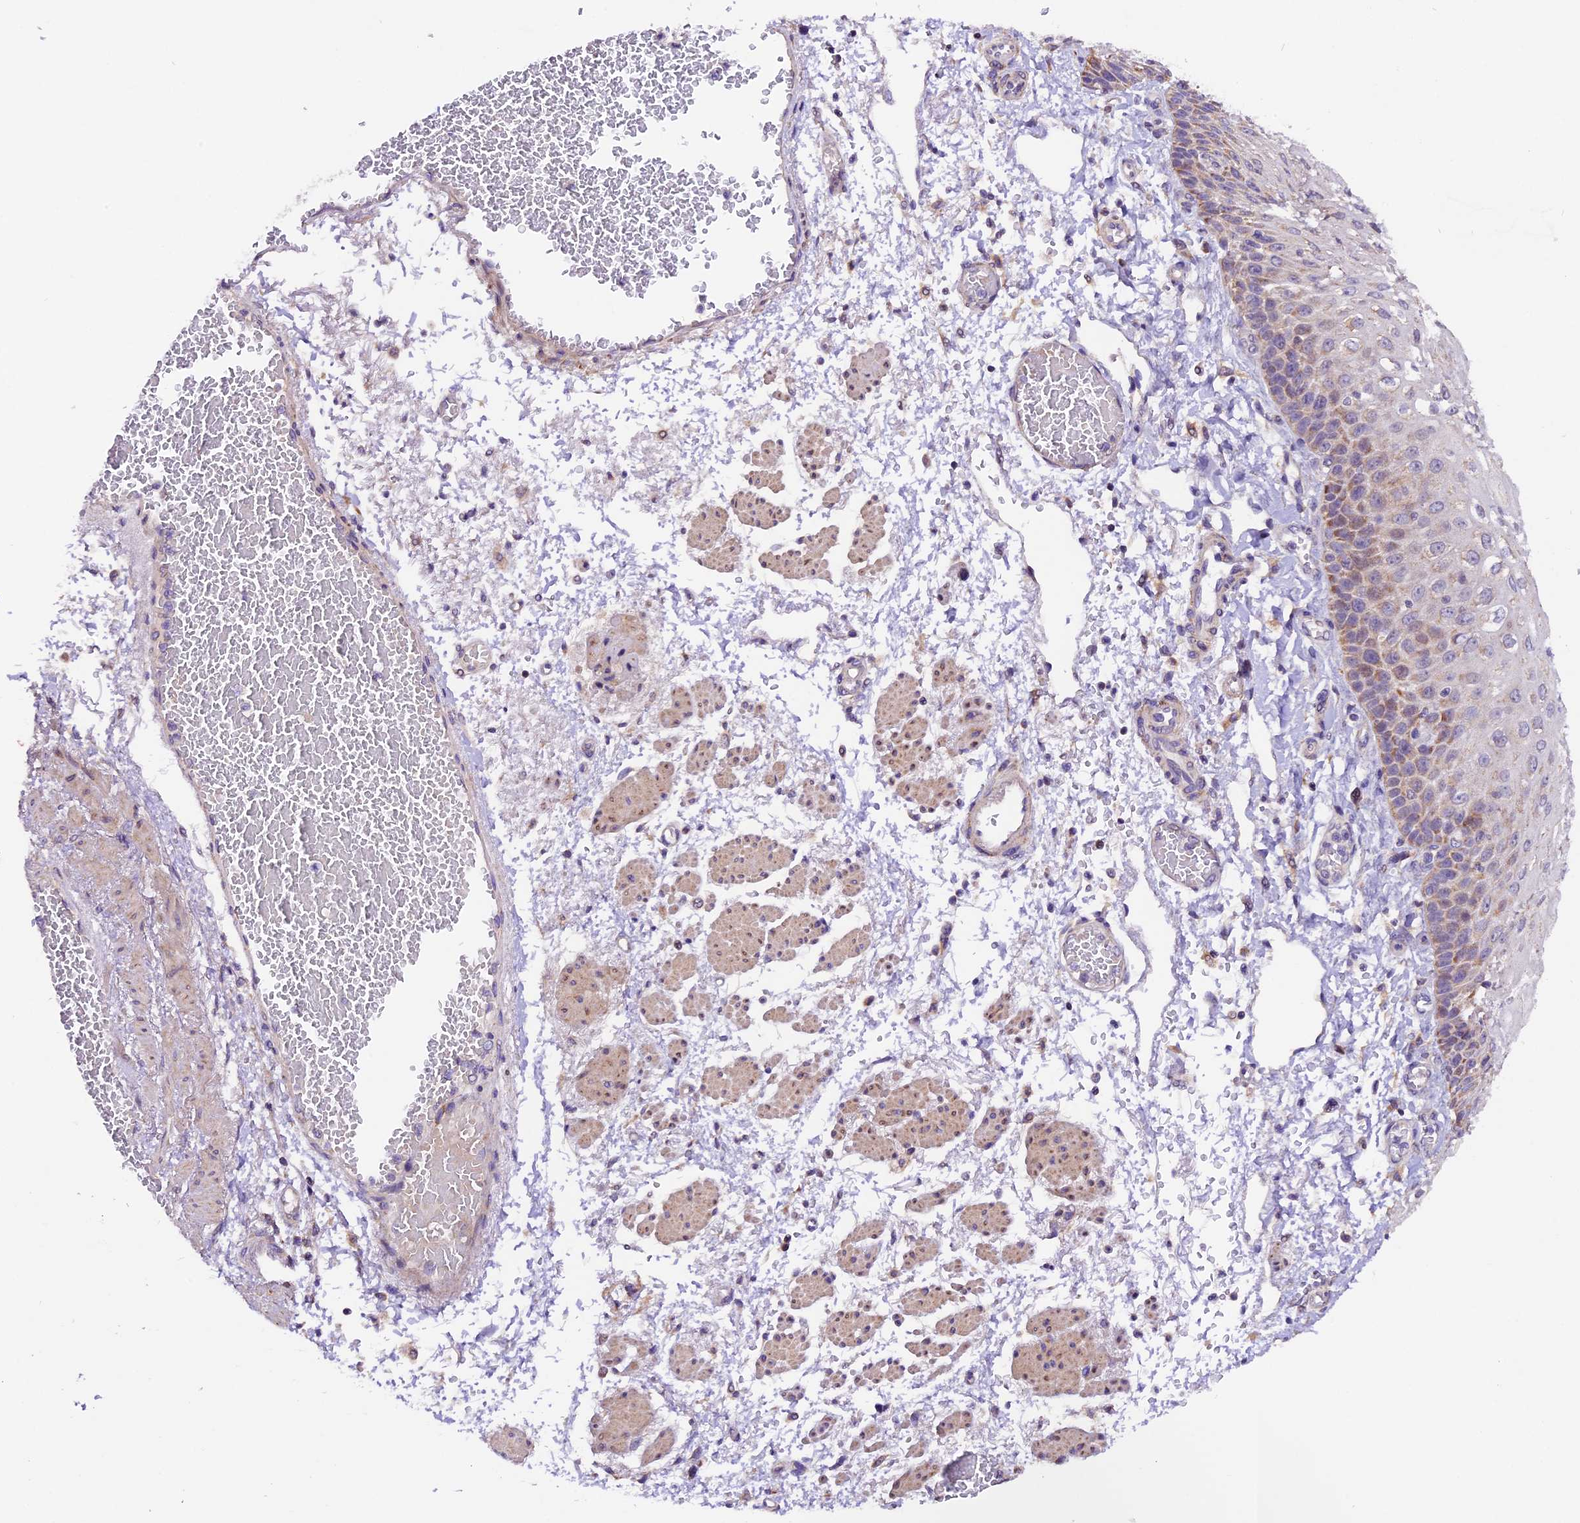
{"staining": {"intensity": "moderate", "quantity": "25%-75%", "location": "cytoplasmic/membranous"}, "tissue": "esophagus", "cell_type": "Squamous epithelial cells", "image_type": "normal", "snomed": [{"axis": "morphology", "description": "Normal tissue, NOS"}, {"axis": "topography", "description": "Esophagus"}], "caption": "There is medium levels of moderate cytoplasmic/membranous expression in squamous epithelial cells of normal esophagus, as demonstrated by immunohistochemical staining (brown color).", "gene": "DDX28", "patient": {"sex": "male", "age": 81}}